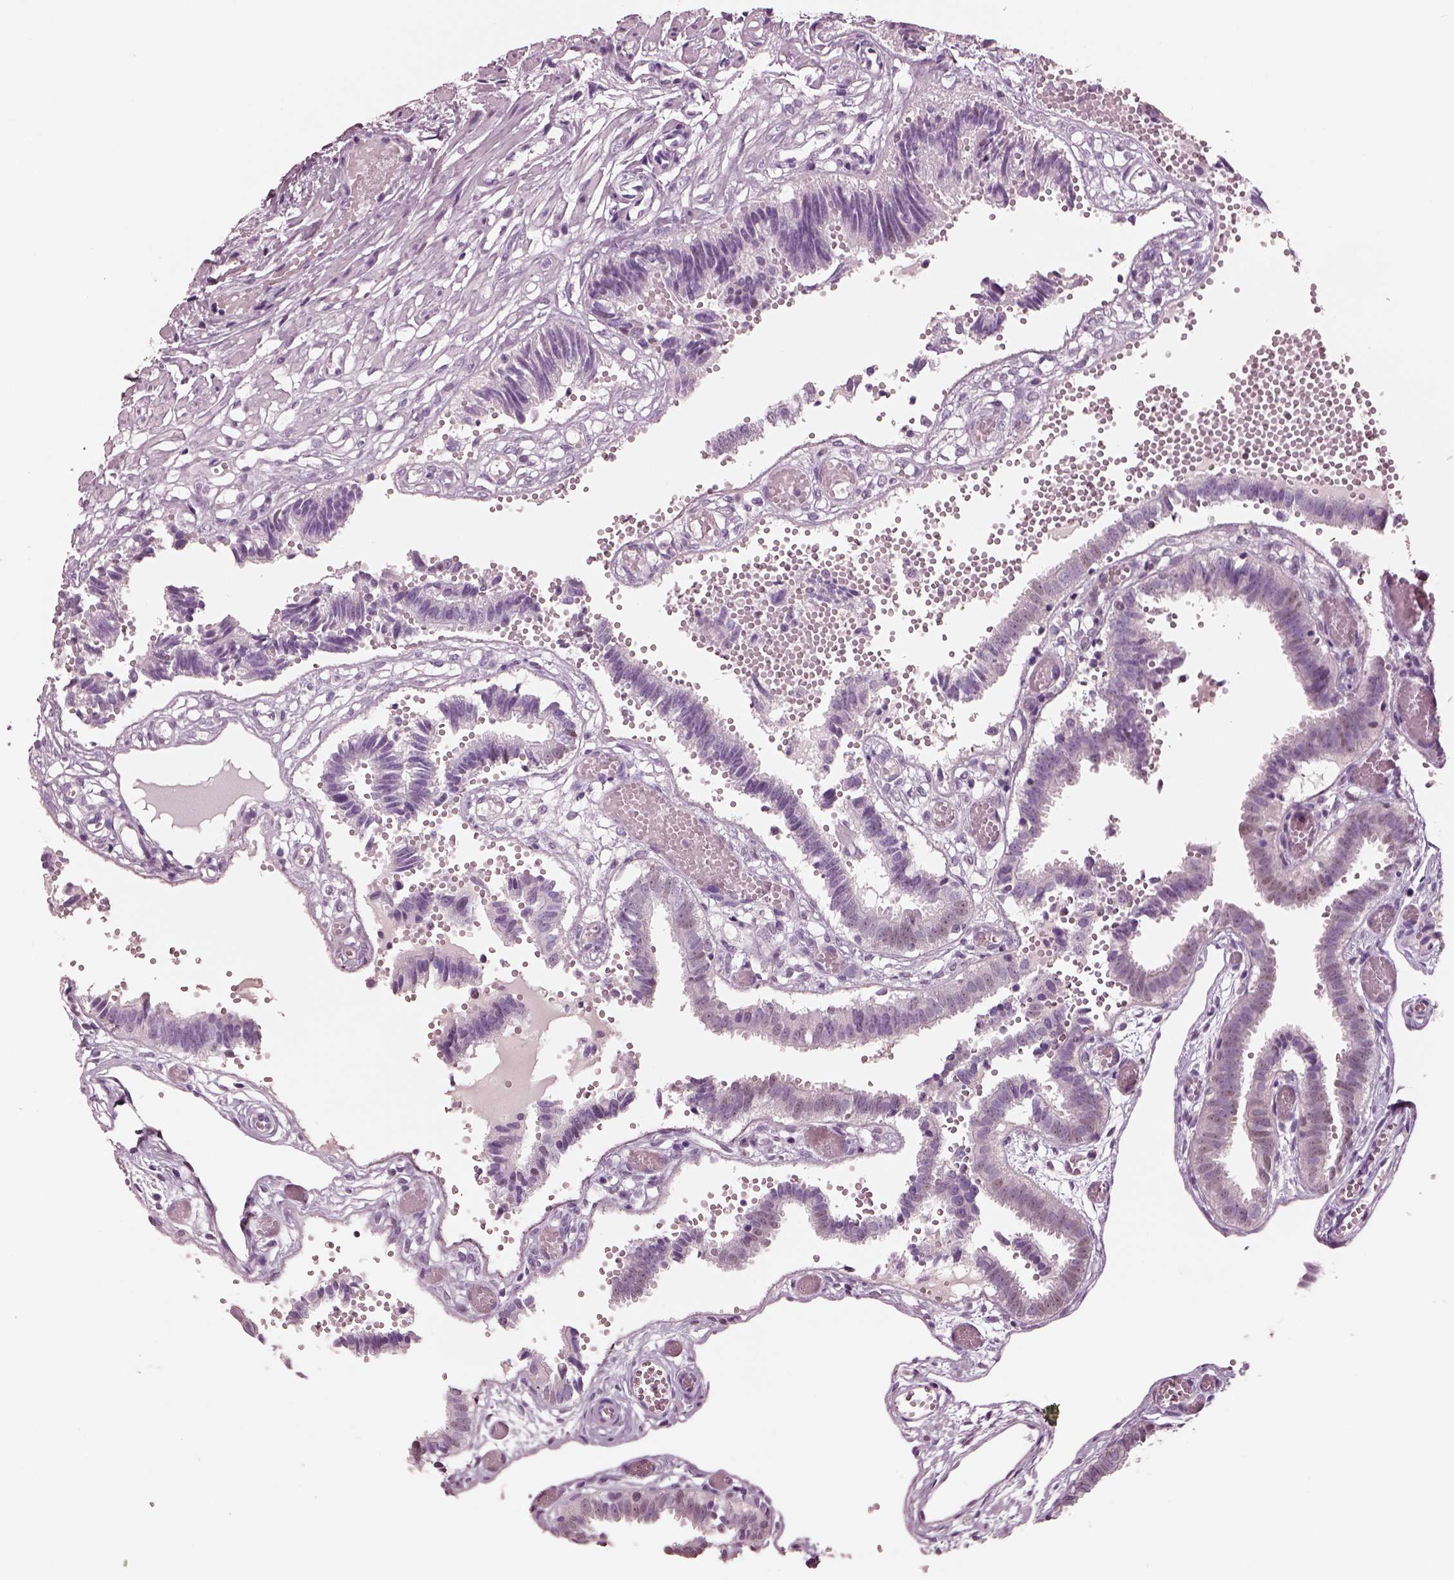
{"staining": {"intensity": "moderate", "quantity": "<25%", "location": "cytoplasmic/membranous"}, "tissue": "fallopian tube", "cell_type": "Glandular cells", "image_type": "normal", "snomed": [{"axis": "morphology", "description": "Normal tissue, NOS"}, {"axis": "topography", "description": "Fallopian tube"}], "caption": "Immunohistochemistry (IHC) photomicrograph of unremarkable fallopian tube: fallopian tube stained using IHC exhibits low levels of moderate protein expression localized specifically in the cytoplasmic/membranous of glandular cells, appearing as a cytoplasmic/membranous brown color.", "gene": "ELSPBP1", "patient": {"sex": "female", "age": 37}}